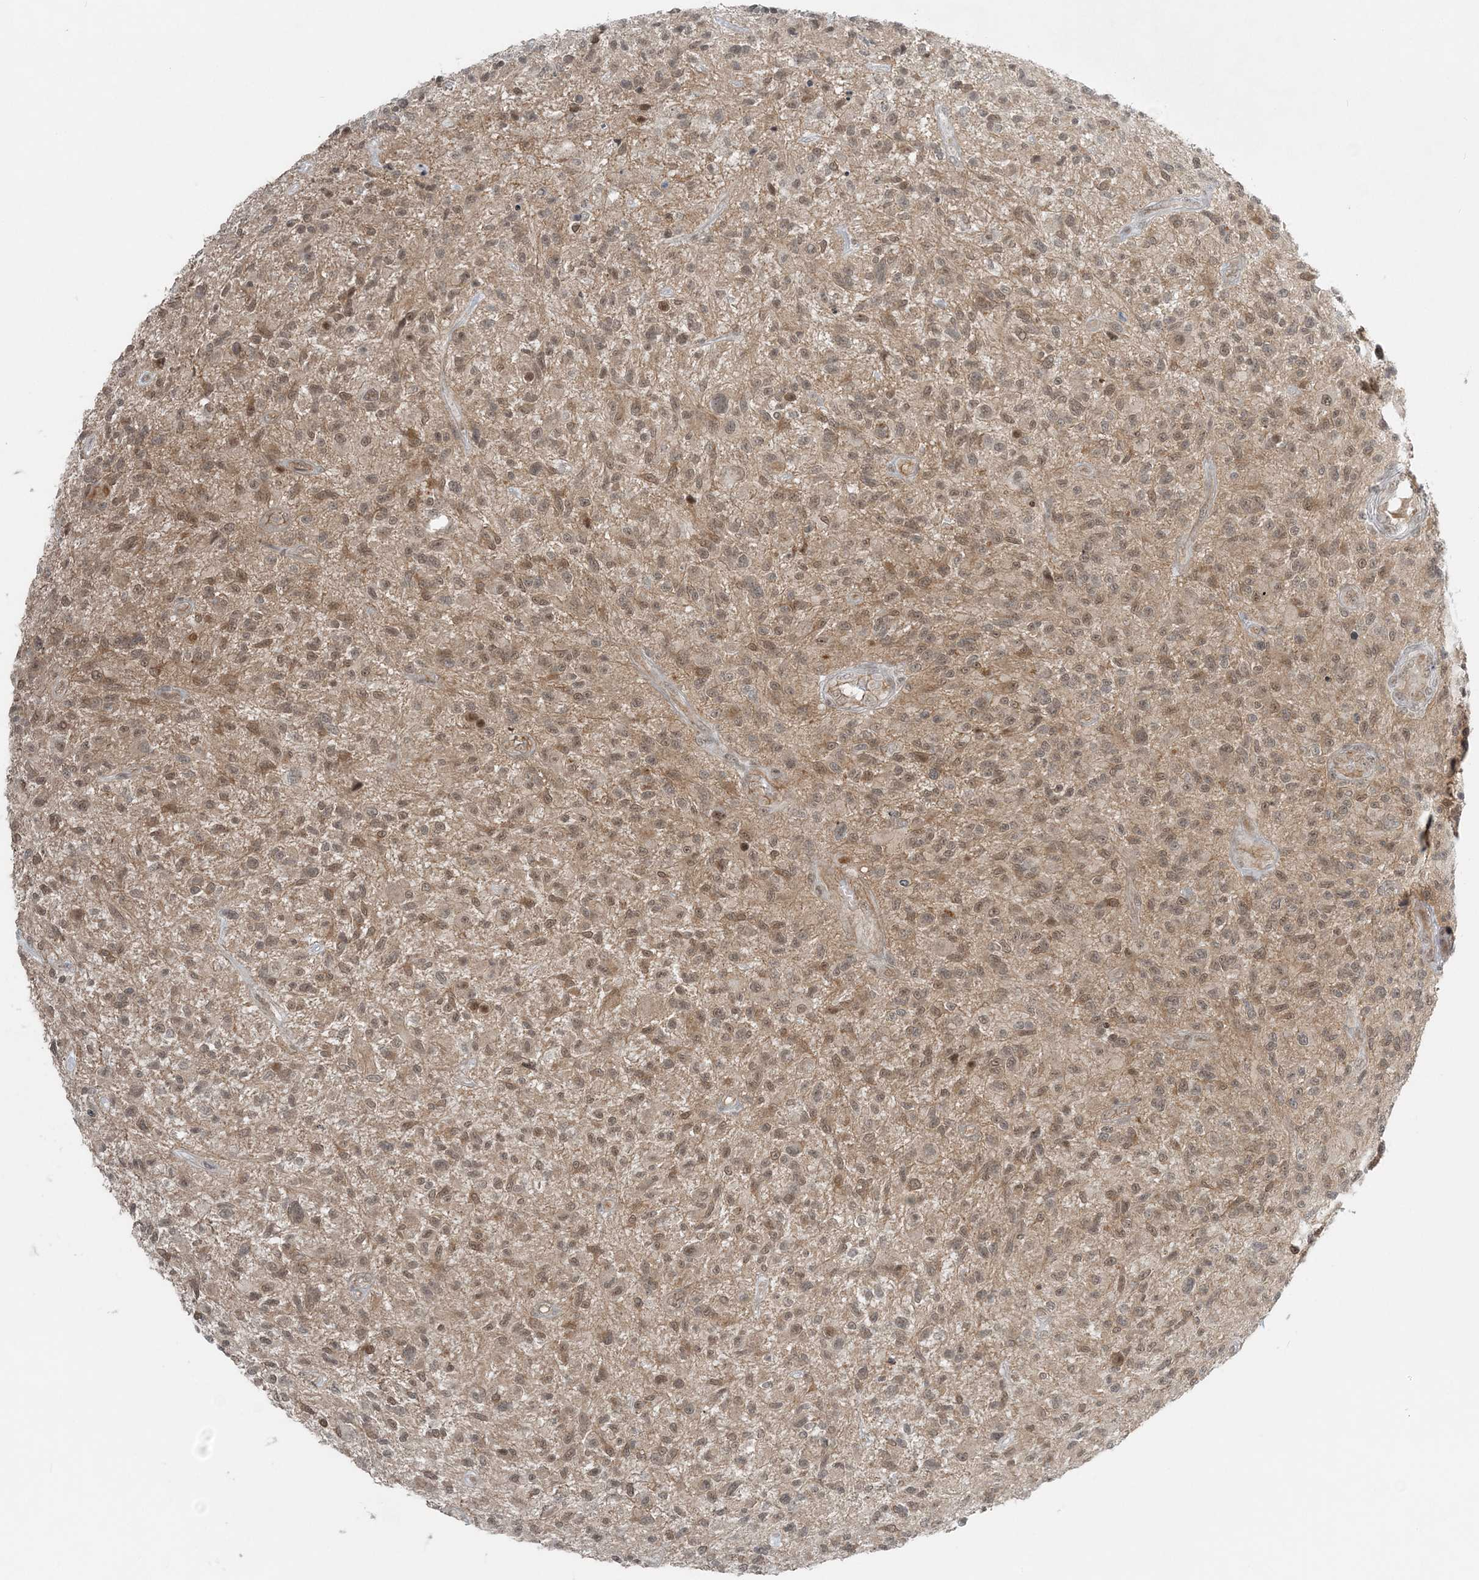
{"staining": {"intensity": "moderate", "quantity": ">75%", "location": "cytoplasmic/membranous,nuclear"}, "tissue": "glioma", "cell_type": "Tumor cells", "image_type": "cancer", "snomed": [{"axis": "morphology", "description": "Glioma, malignant, High grade"}, {"axis": "topography", "description": "Brain"}], "caption": "Immunohistochemical staining of glioma shows medium levels of moderate cytoplasmic/membranous and nuclear staining in approximately >75% of tumor cells. (Stains: DAB (3,3'-diaminobenzidine) in brown, nuclei in blue, Microscopy: brightfield microscopy at high magnification).", "gene": "ATP11A", "patient": {"sex": "male", "age": 47}}